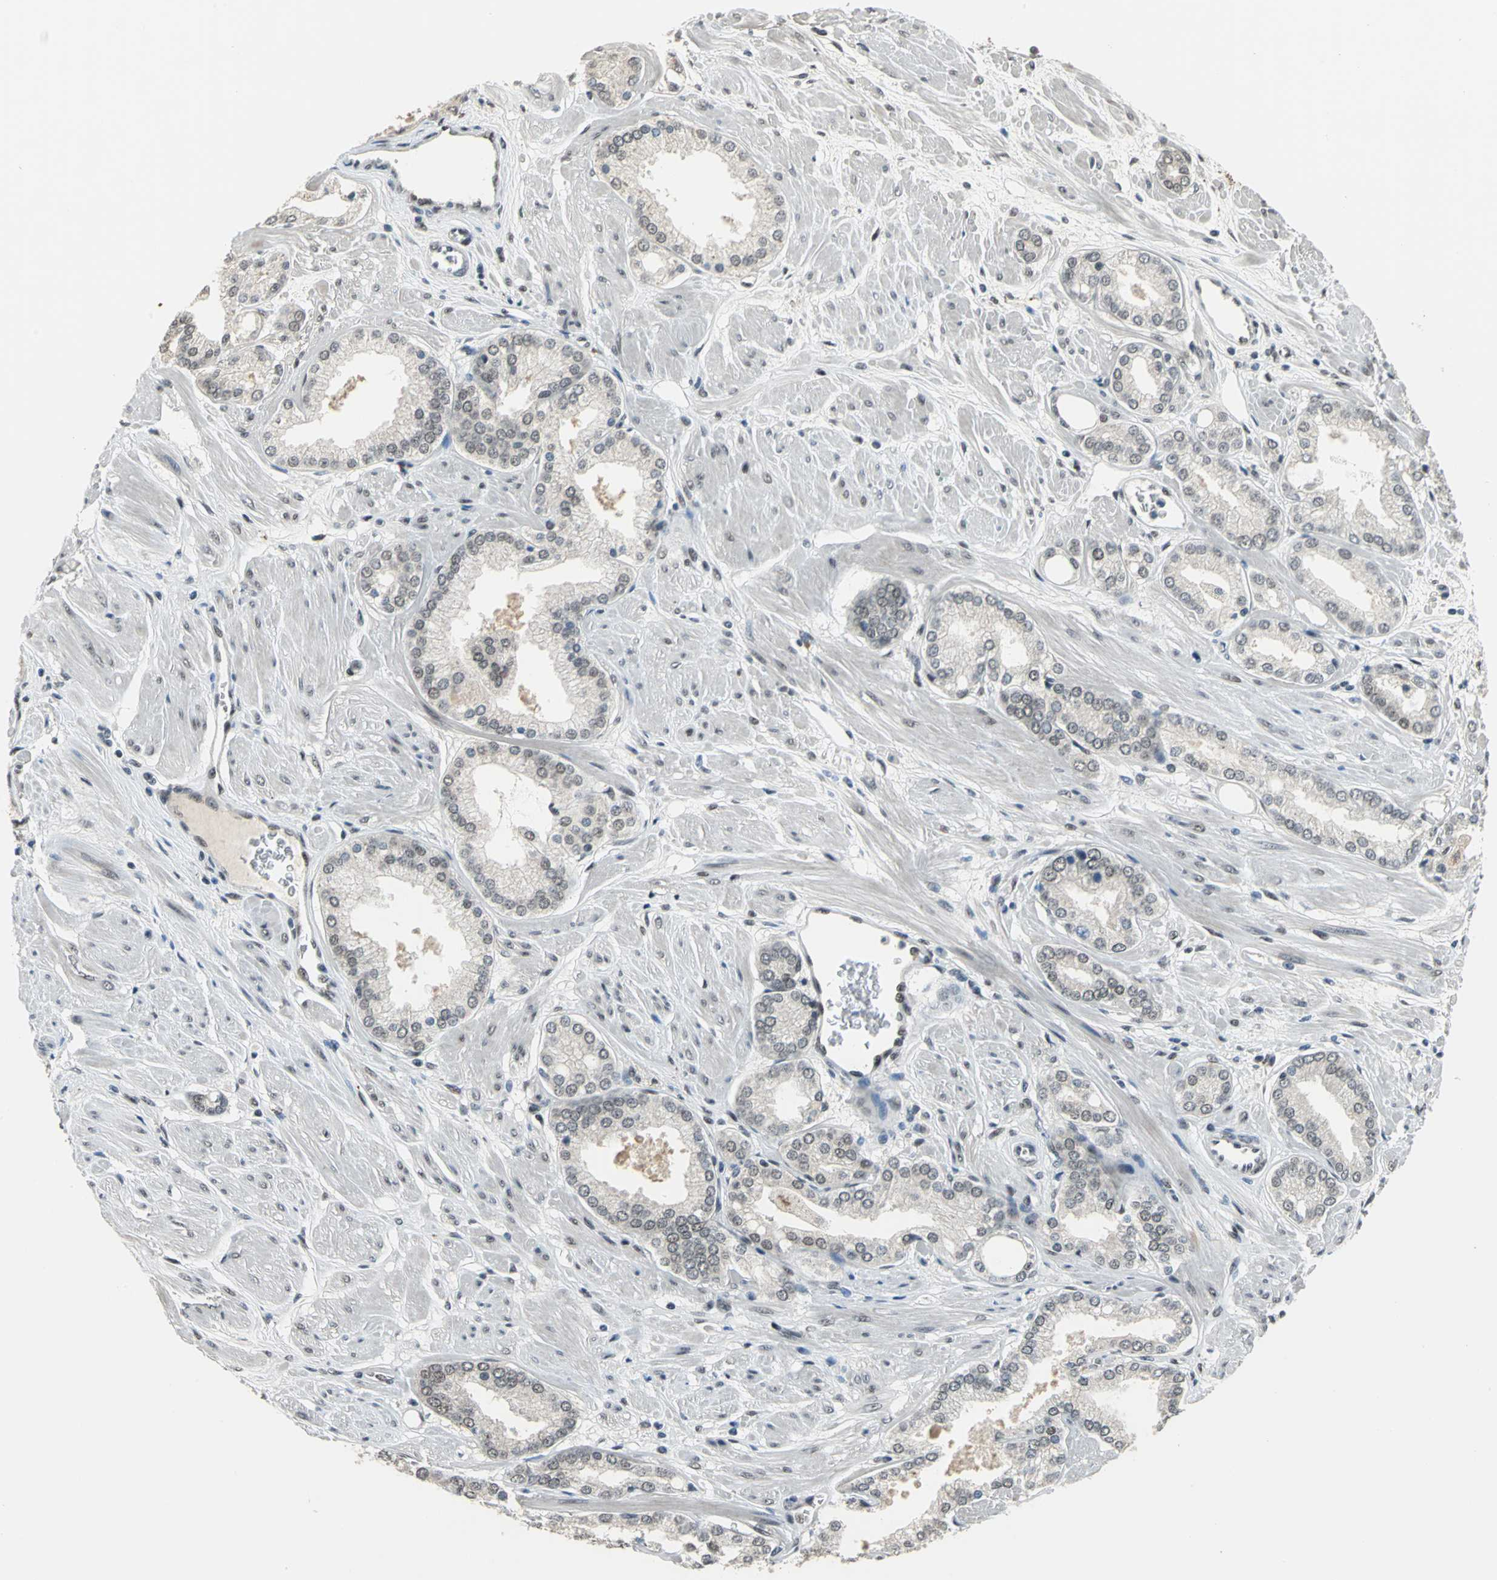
{"staining": {"intensity": "negative", "quantity": "none", "location": "none"}, "tissue": "prostate cancer", "cell_type": "Tumor cells", "image_type": "cancer", "snomed": [{"axis": "morphology", "description": "Adenocarcinoma, High grade"}, {"axis": "topography", "description": "Prostate"}], "caption": "Tumor cells show no significant protein staining in prostate cancer (adenocarcinoma (high-grade)). Brightfield microscopy of immunohistochemistry (IHC) stained with DAB (brown) and hematoxylin (blue), captured at high magnification.", "gene": "ELF2", "patient": {"sex": "male", "age": 61}}